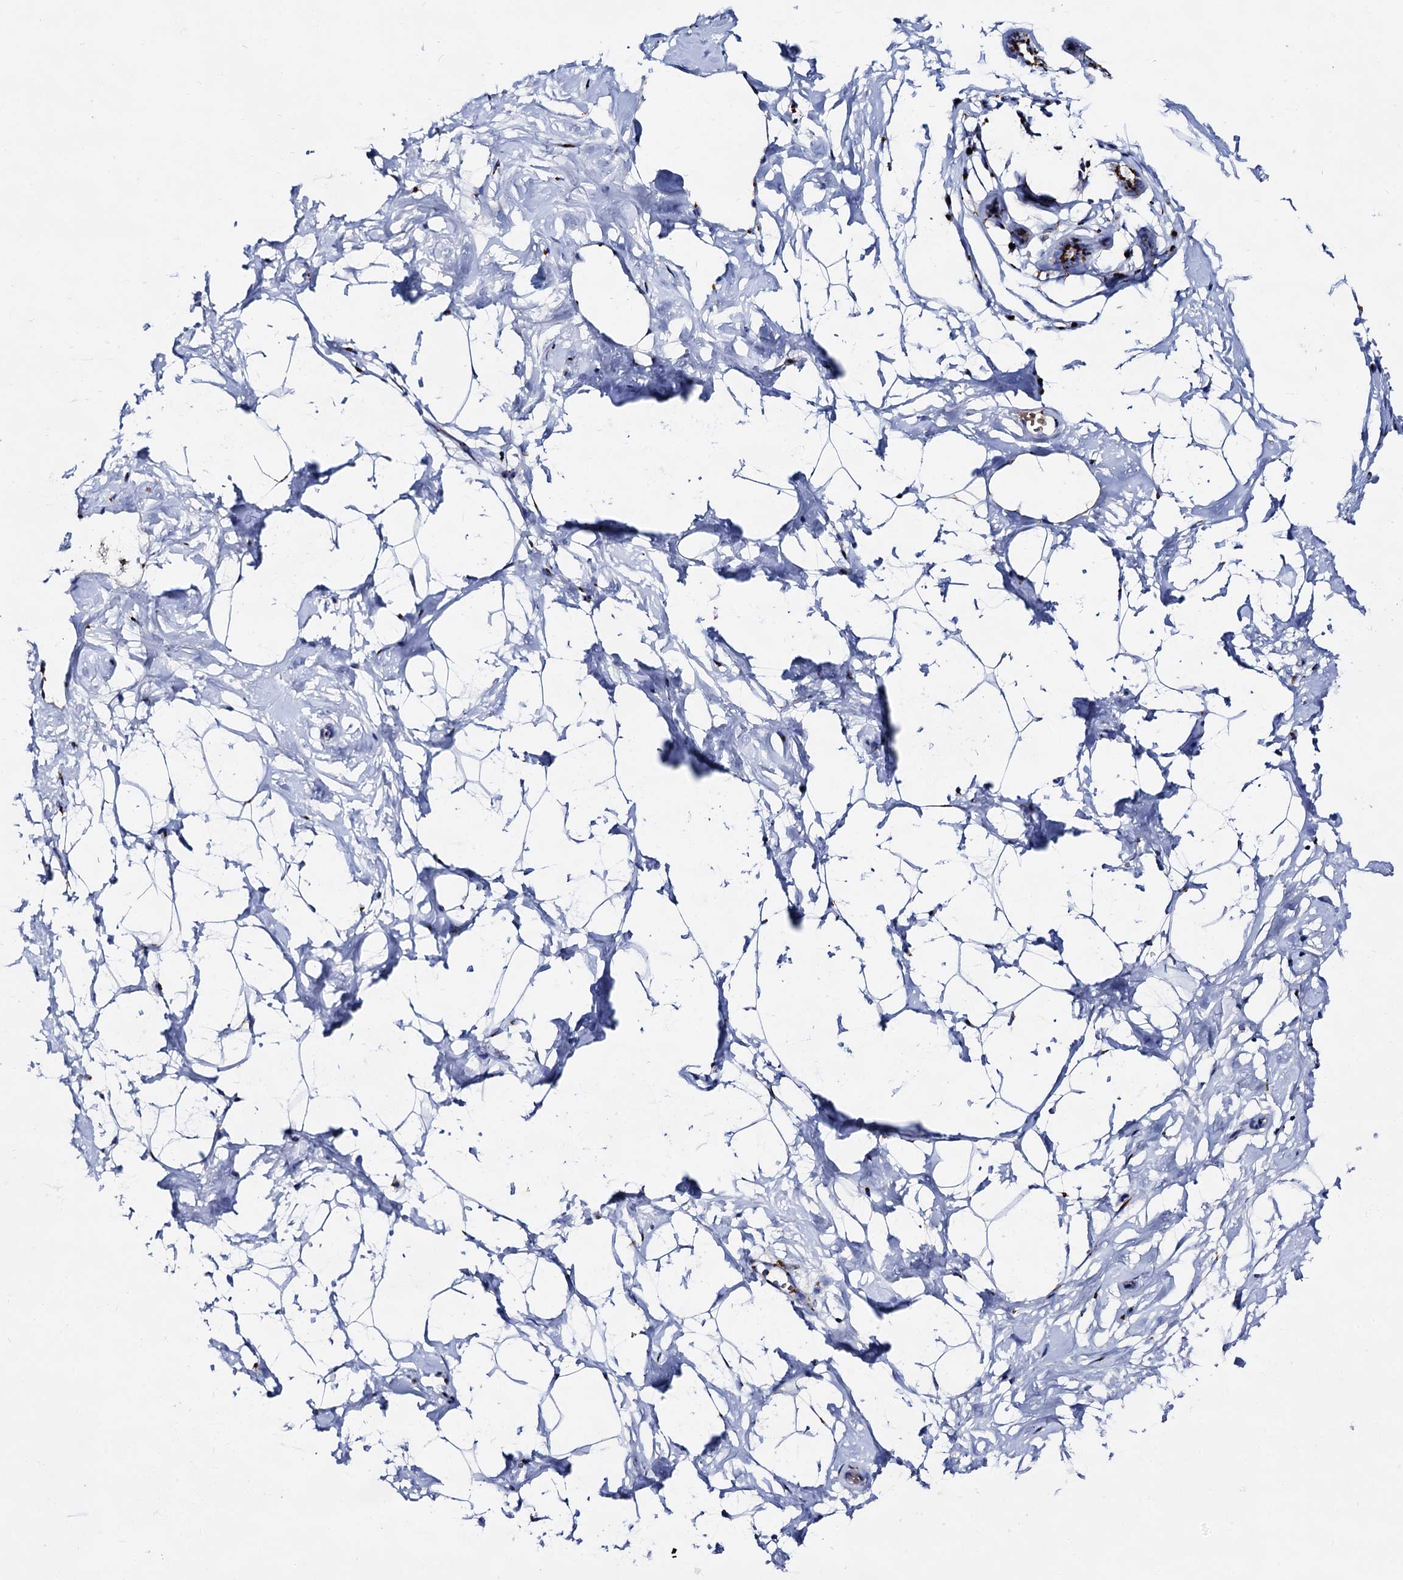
{"staining": {"intensity": "moderate", "quantity": "<25%", "location": "cytoplasmic/membranous"}, "tissue": "breast", "cell_type": "Adipocytes", "image_type": "normal", "snomed": [{"axis": "morphology", "description": "Normal tissue, NOS"}, {"axis": "morphology", "description": "Adenoma, NOS"}, {"axis": "topography", "description": "Breast"}], "caption": "Breast stained with a brown dye displays moderate cytoplasmic/membranous positive positivity in approximately <25% of adipocytes.", "gene": "TM9SF3", "patient": {"sex": "female", "age": 23}}